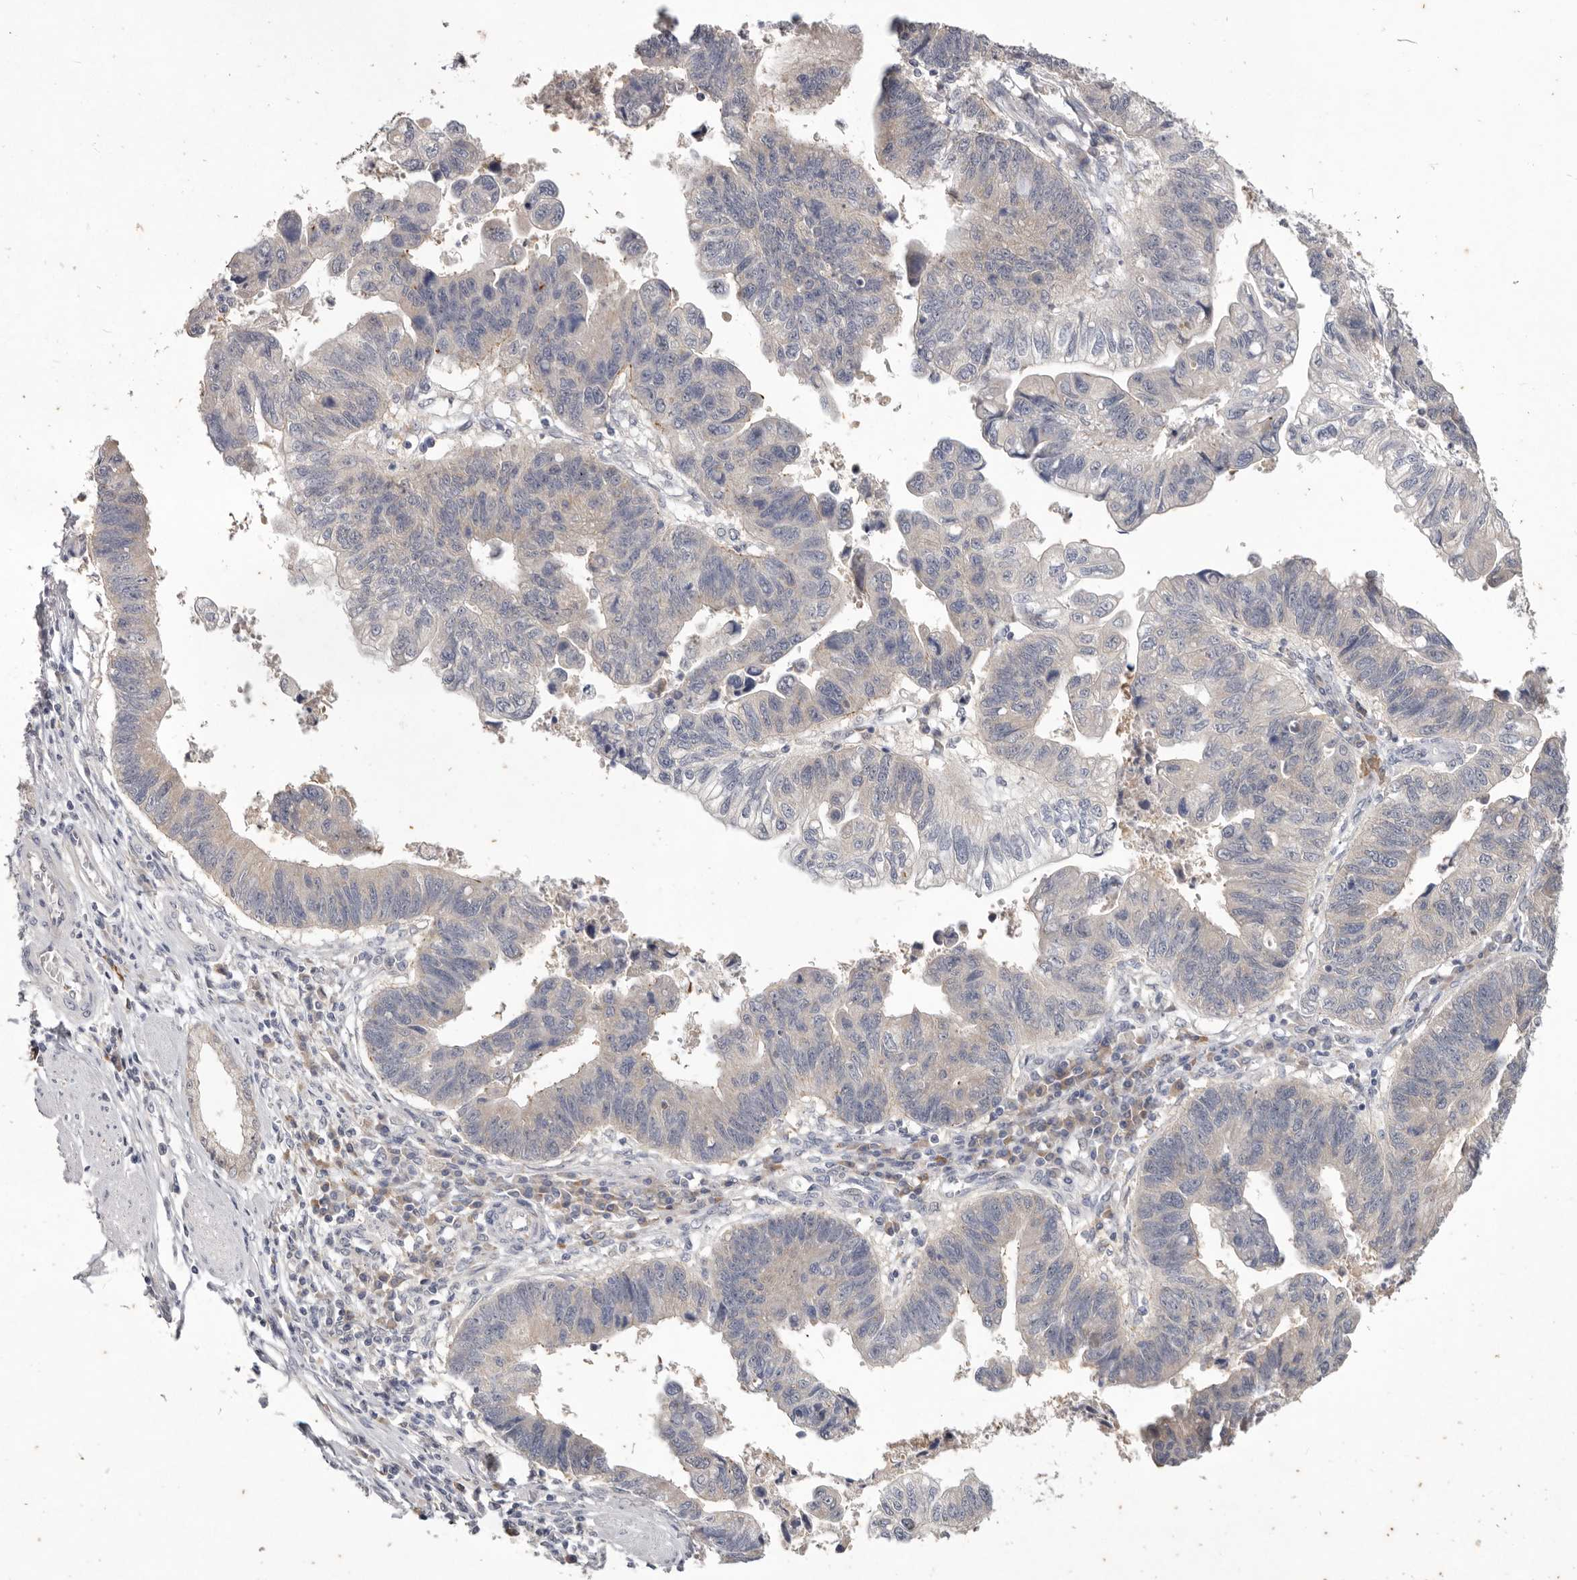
{"staining": {"intensity": "weak", "quantity": "<25%", "location": "cytoplasmic/membranous"}, "tissue": "stomach cancer", "cell_type": "Tumor cells", "image_type": "cancer", "snomed": [{"axis": "morphology", "description": "Adenocarcinoma, NOS"}, {"axis": "topography", "description": "Stomach"}], "caption": "The image reveals no staining of tumor cells in stomach cancer.", "gene": "WDR77", "patient": {"sex": "male", "age": 59}}